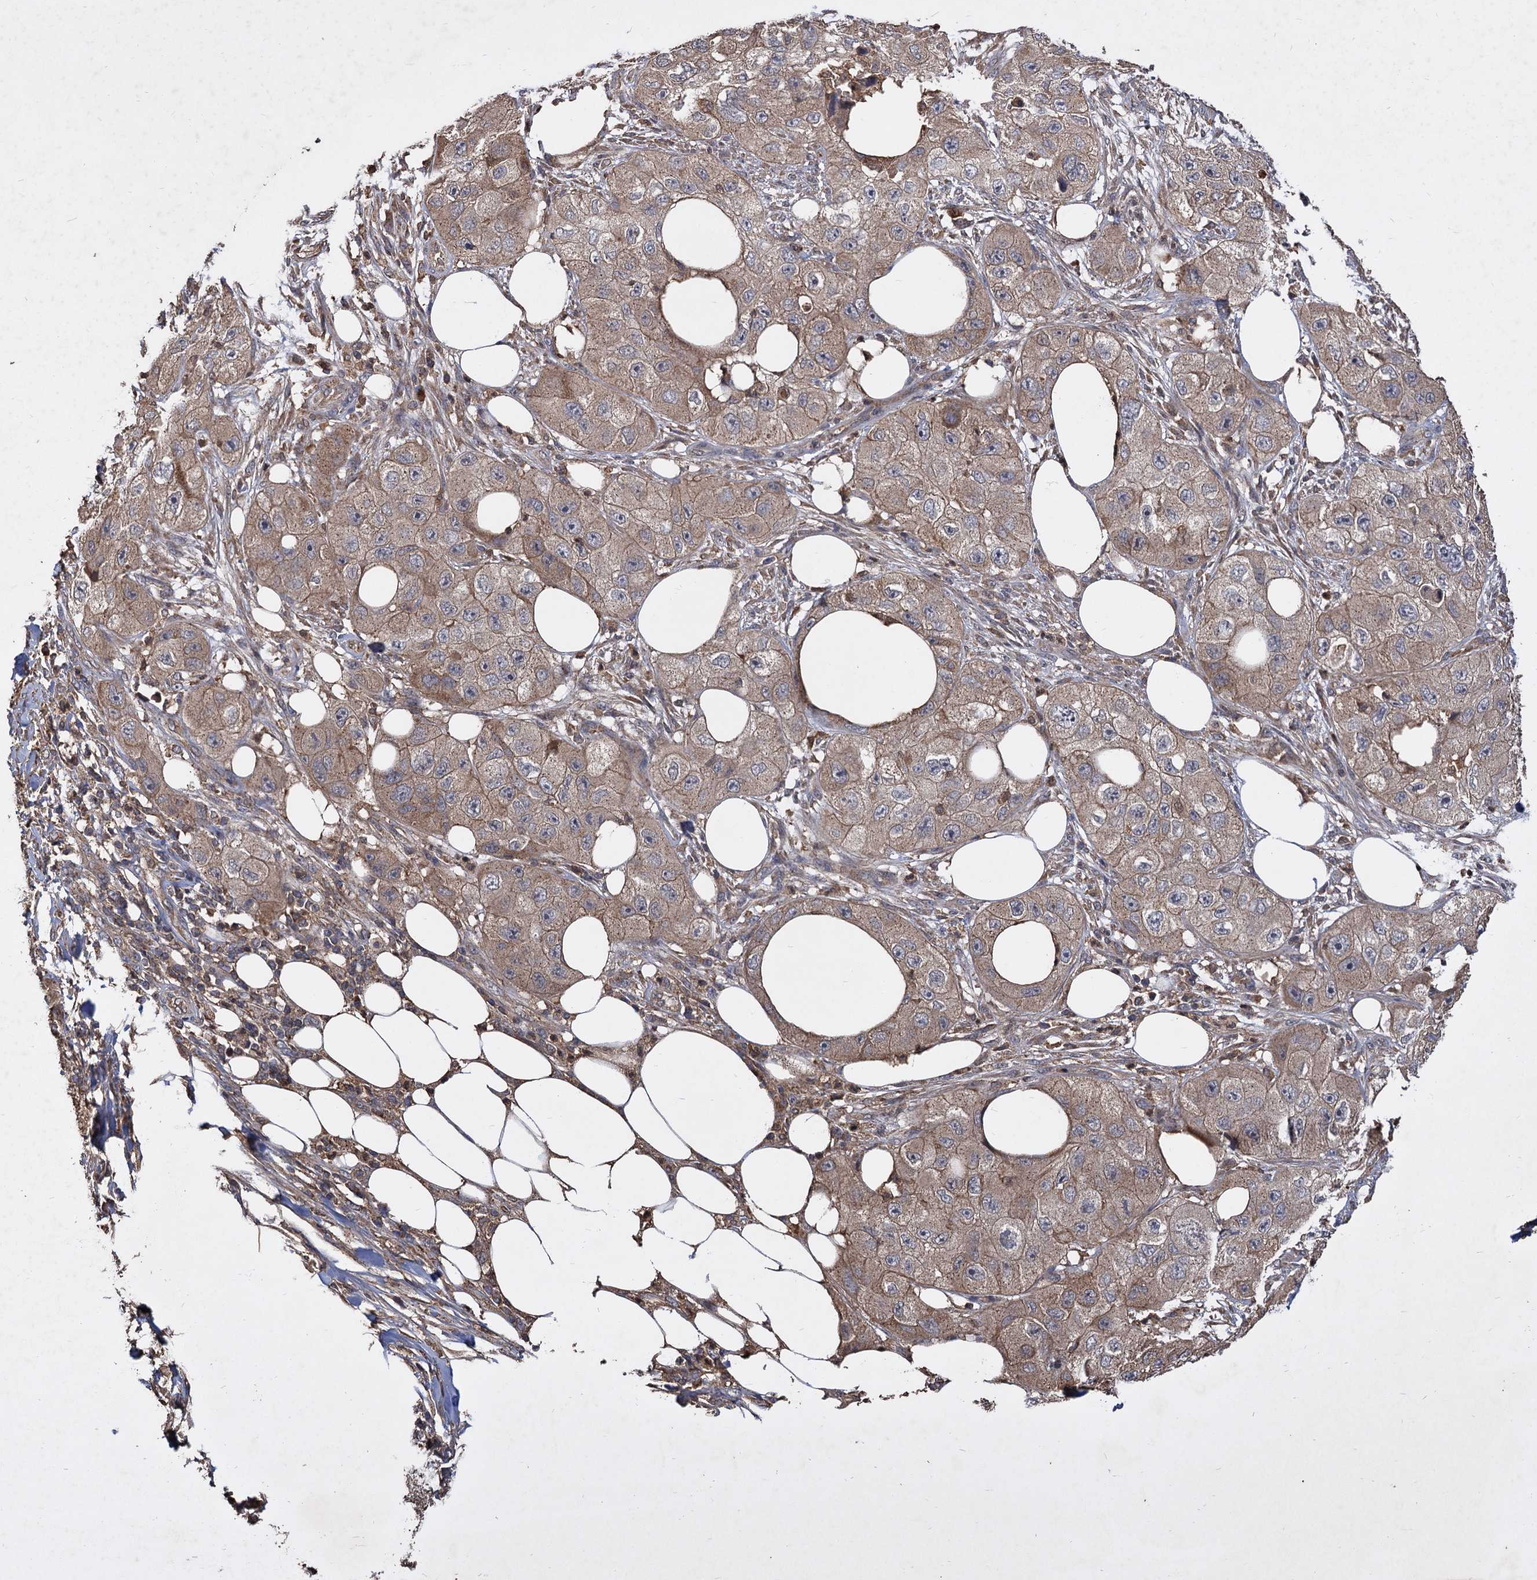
{"staining": {"intensity": "weak", "quantity": "25%-75%", "location": "cytoplasmic/membranous"}, "tissue": "skin cancer", "cell_type": "Tumor cells", "image_type": "cancer", "snomed": [{"axis": "morphology", "description": "Squamous cell carcinoma, NOS"}, {"axis": "topography", "description": "Skin"}, {"axis": "topography", "description": "Subcutis"}], "caption": "Brown immunohistochemical staining in skin cancer (squamous cell carcinoma) shows weak cytoplasmic/membranous positivity in approximately 25%-75% of tumor cells.", "gene": "GCLC", "patient": {"sex": "male", "age": 73}}